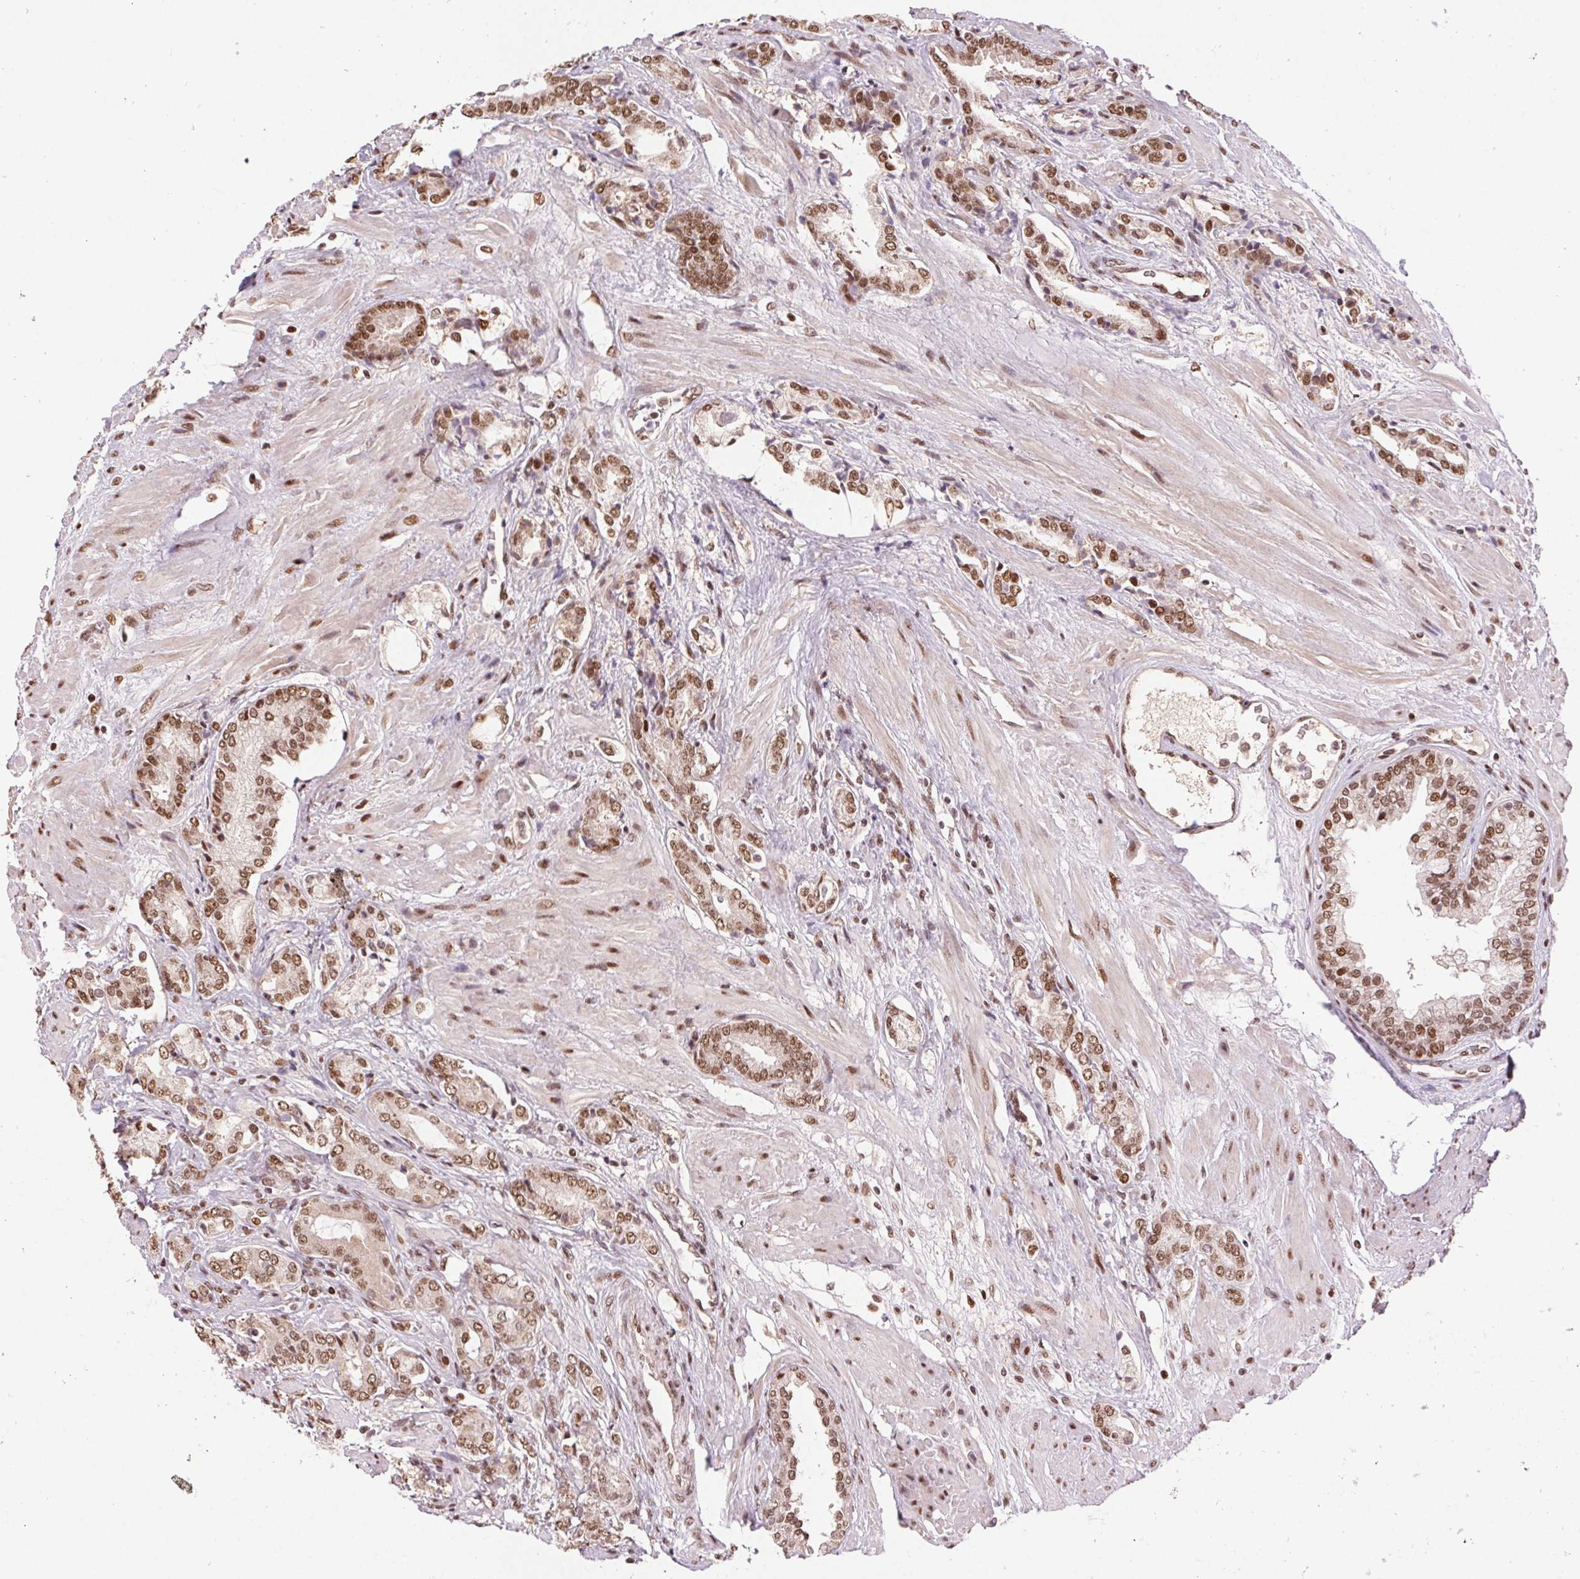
{"staining": {"intensity": "moderate", "quantity": ">75%", "location": "nuclear"}, "tissue": "prostate cancer", "cell_type": "Tumor cells", "image_type": "cancer", "snomed": [{"axis": "morphology", "description": "Adenocarcinoma, High grade"}, {"axis": "topography", "description": "Prostate"}], "caption": "Tumor cells show medium levels of moderate nuclear staining in approximately >75% of cells in human prostate cancer (high-grade adenocarcinoma).", "gene": "RAD23A", "patient": {"sex": "male", "age": 56}}